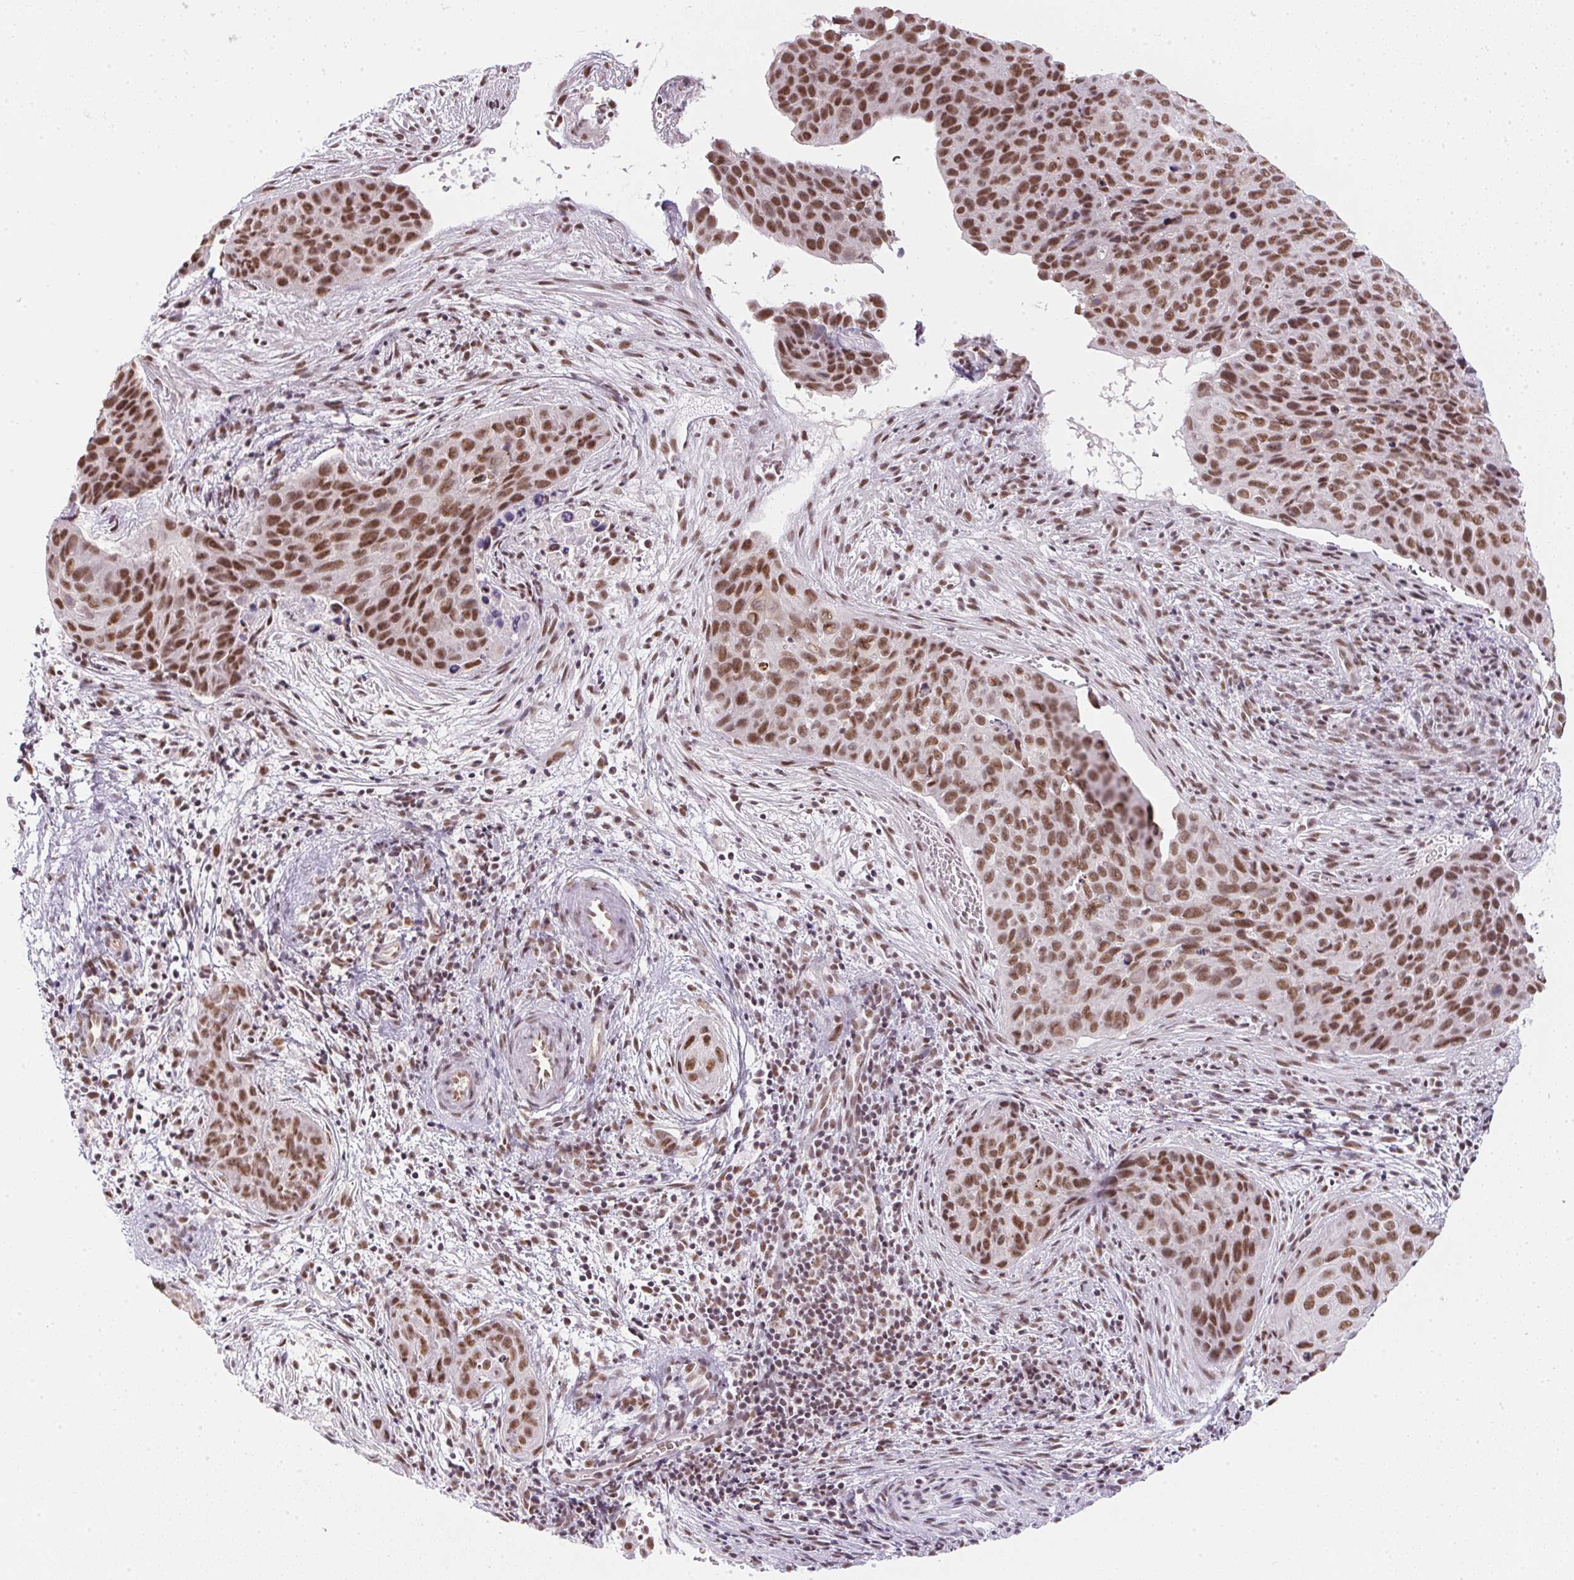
{"staining": {"intensity": "moderate", "quantity": ">75%", "location": "nuclear"}, "tissue": "cervical cancer", "cell_type": "Tumor cells", "image_type": "cancer", "snomed": [{"axis": "morphology", "description": "Squamous cell carcinoma, NOS"}, {"axis": "topography", "description": "Cervix"}], "caption": "Immunohistochemistry (IHC) of squamous cell carcinoma (cervical) exhibits medium levels of moderate nuclear staining in approximately >75% of tumor cells. The staining is performed using DAB brown chromogen to label protein expression. The nuclei are counter-stained blue using hematoxylin.", "gene": "SRSF7", "patient": {"sex": "female", "age": 35}}